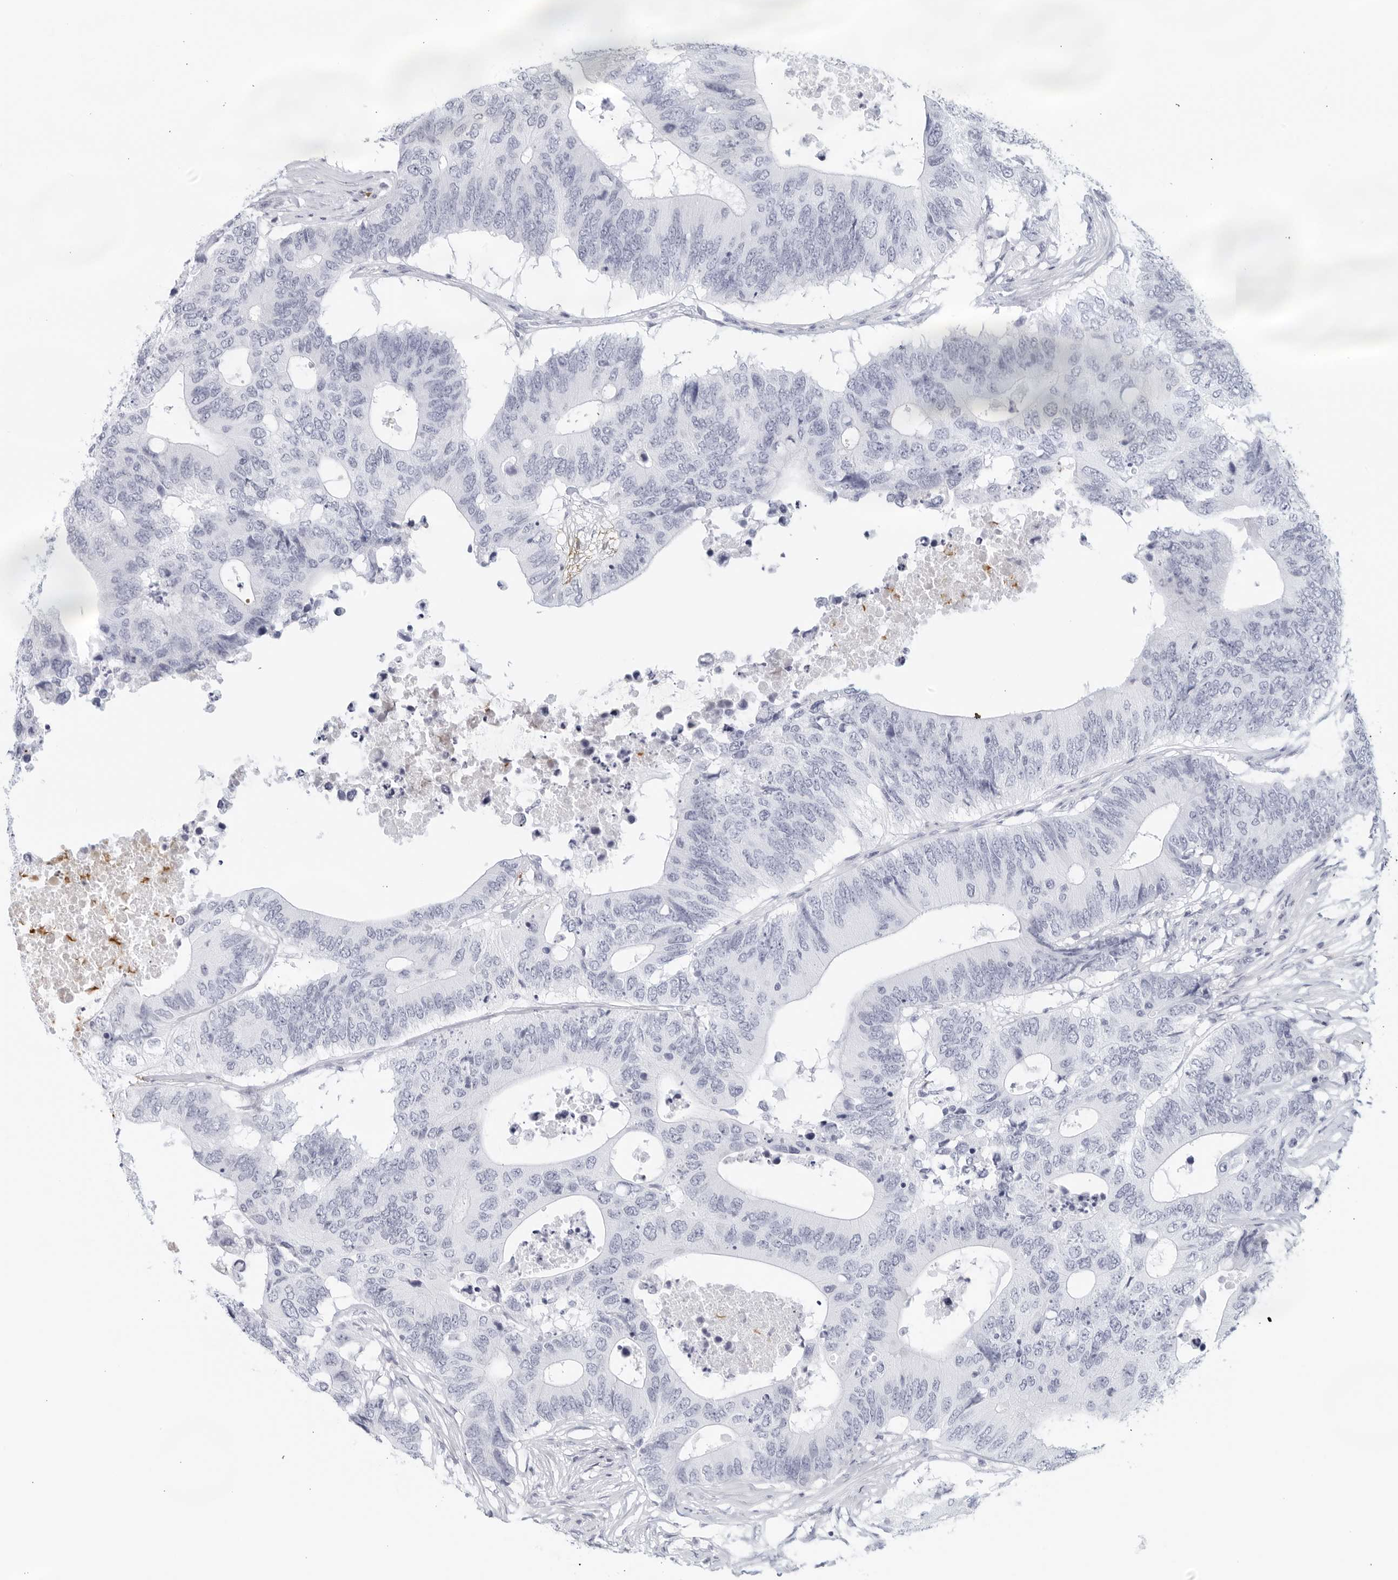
{"staining": {"intensity": "negative", "quantity": "none", "location": "none"}, "tissue": "colorectal cancer", "cell_type": "Tumor cells", "image_type": "cancer", "snomed": [{"axis": "morphology", "description": "Adenocarcinoma, NOS"}, {"axis": "topography", "description": "Colon"}], "caption": "Adenocarcinoma (colorectal) was stained to show a protein in brown. There is no significant staining in tumor cells. (DAB immunohistochemistry with hematoxylin counter stain).", "gene": "FGG", "patient": {"sex": "male", "age": 71}}